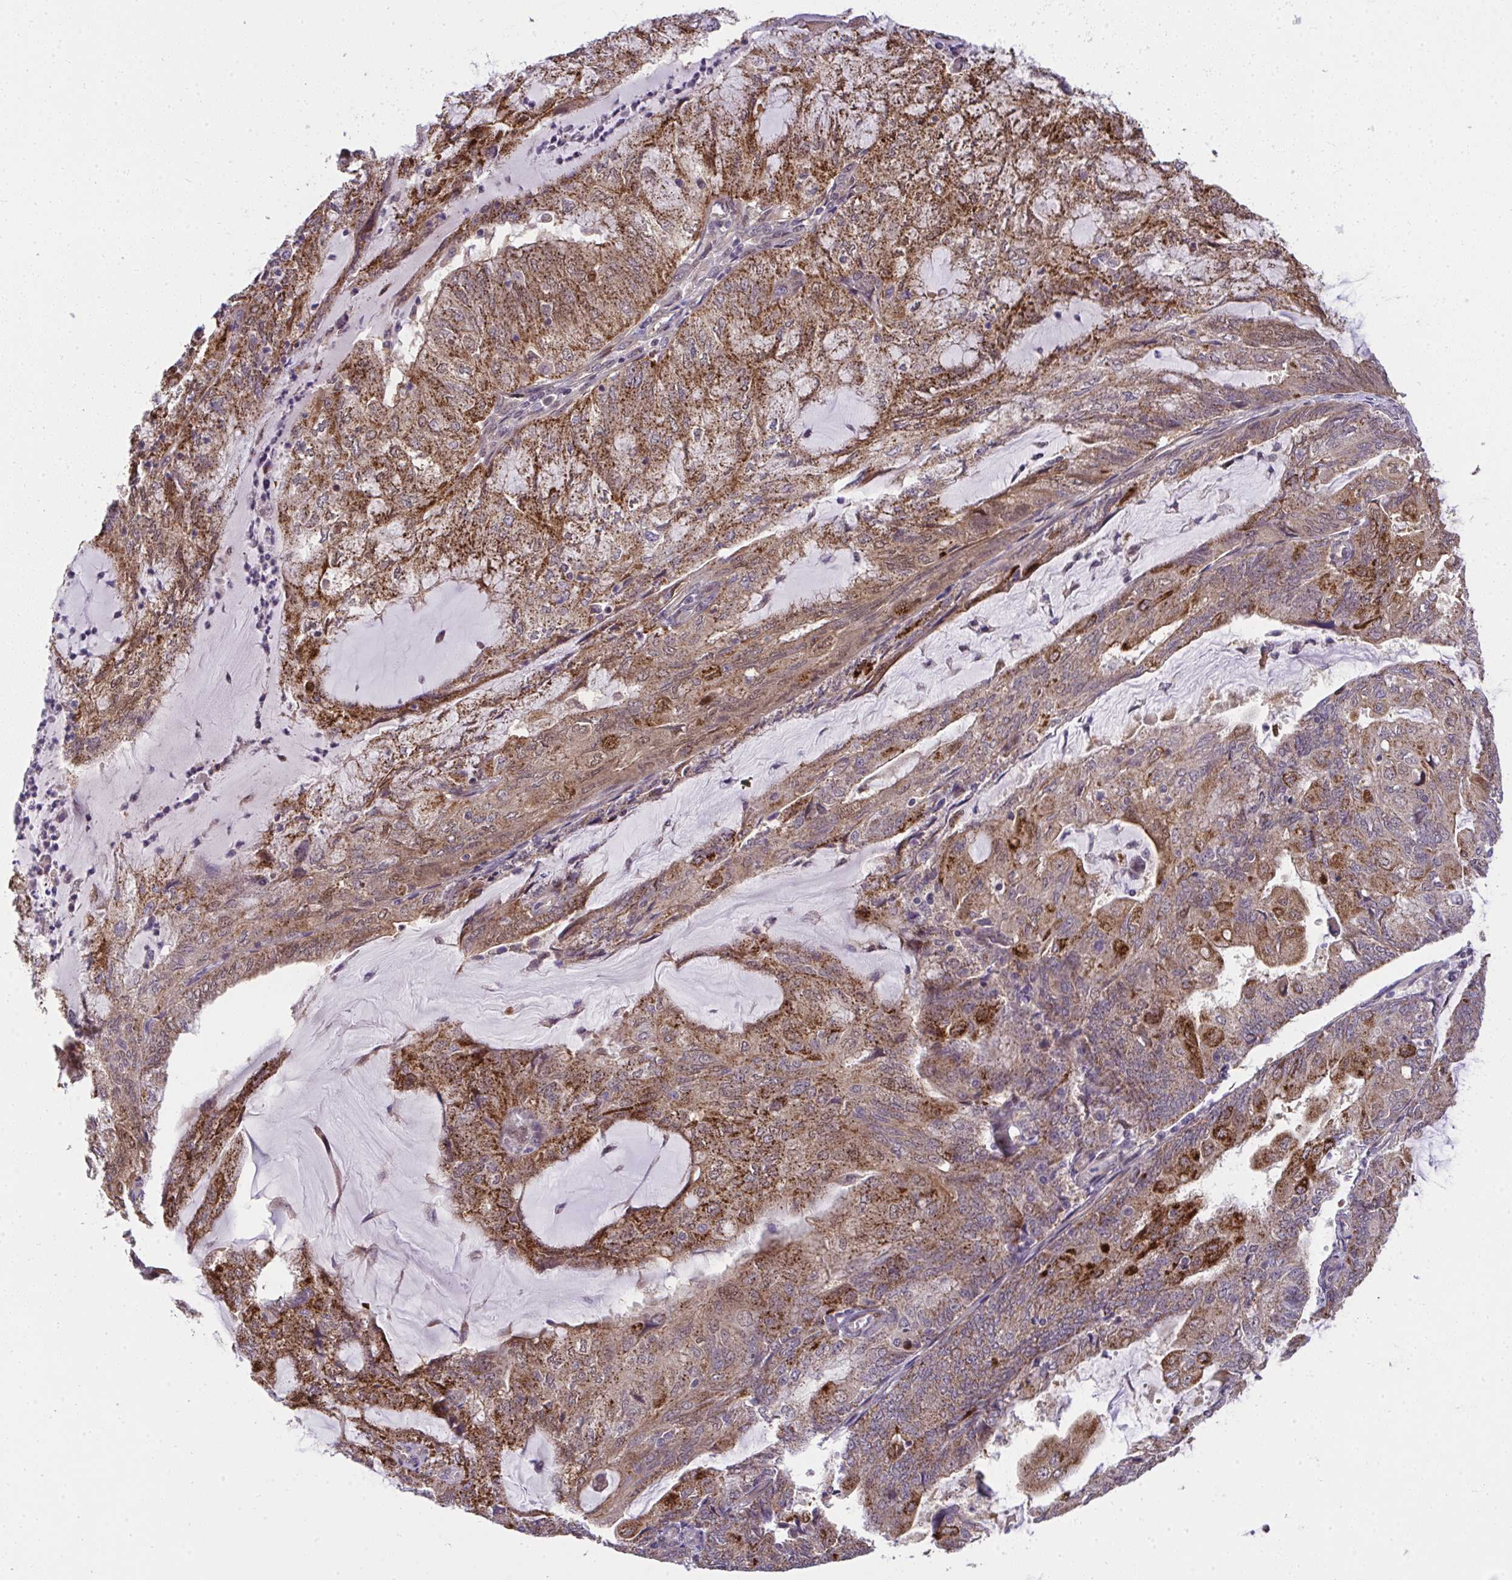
{"staining": {"intensity": "strong", "quantity": ">75%", "location": "cytoplasmic/membranous"}, "tissue": "endometrial cancer", "cell_type": "Tumor cells", "image_type": "cancer", "snomed": [{"axis": "morphology", "description": "Adenocarcinoma, NOS"}, {"axis": "topography", "description": "Endometrium"}], "caption": "Immunohistochemistry staining of endometrial cancer, which exhibits high levels of strong cytoplasmic/membranous staining in approximately >75% of tumor cells indicating strong cytoplasmic/membranous protein positivity. The staining was performed using DAB (3,3'-diaminobenzidine) (brown) for protein detection and nuclei were counterstained in hematoxylin (blue).", "gene": "RDH14", "patient": {"sex": "female", "age": 81}}